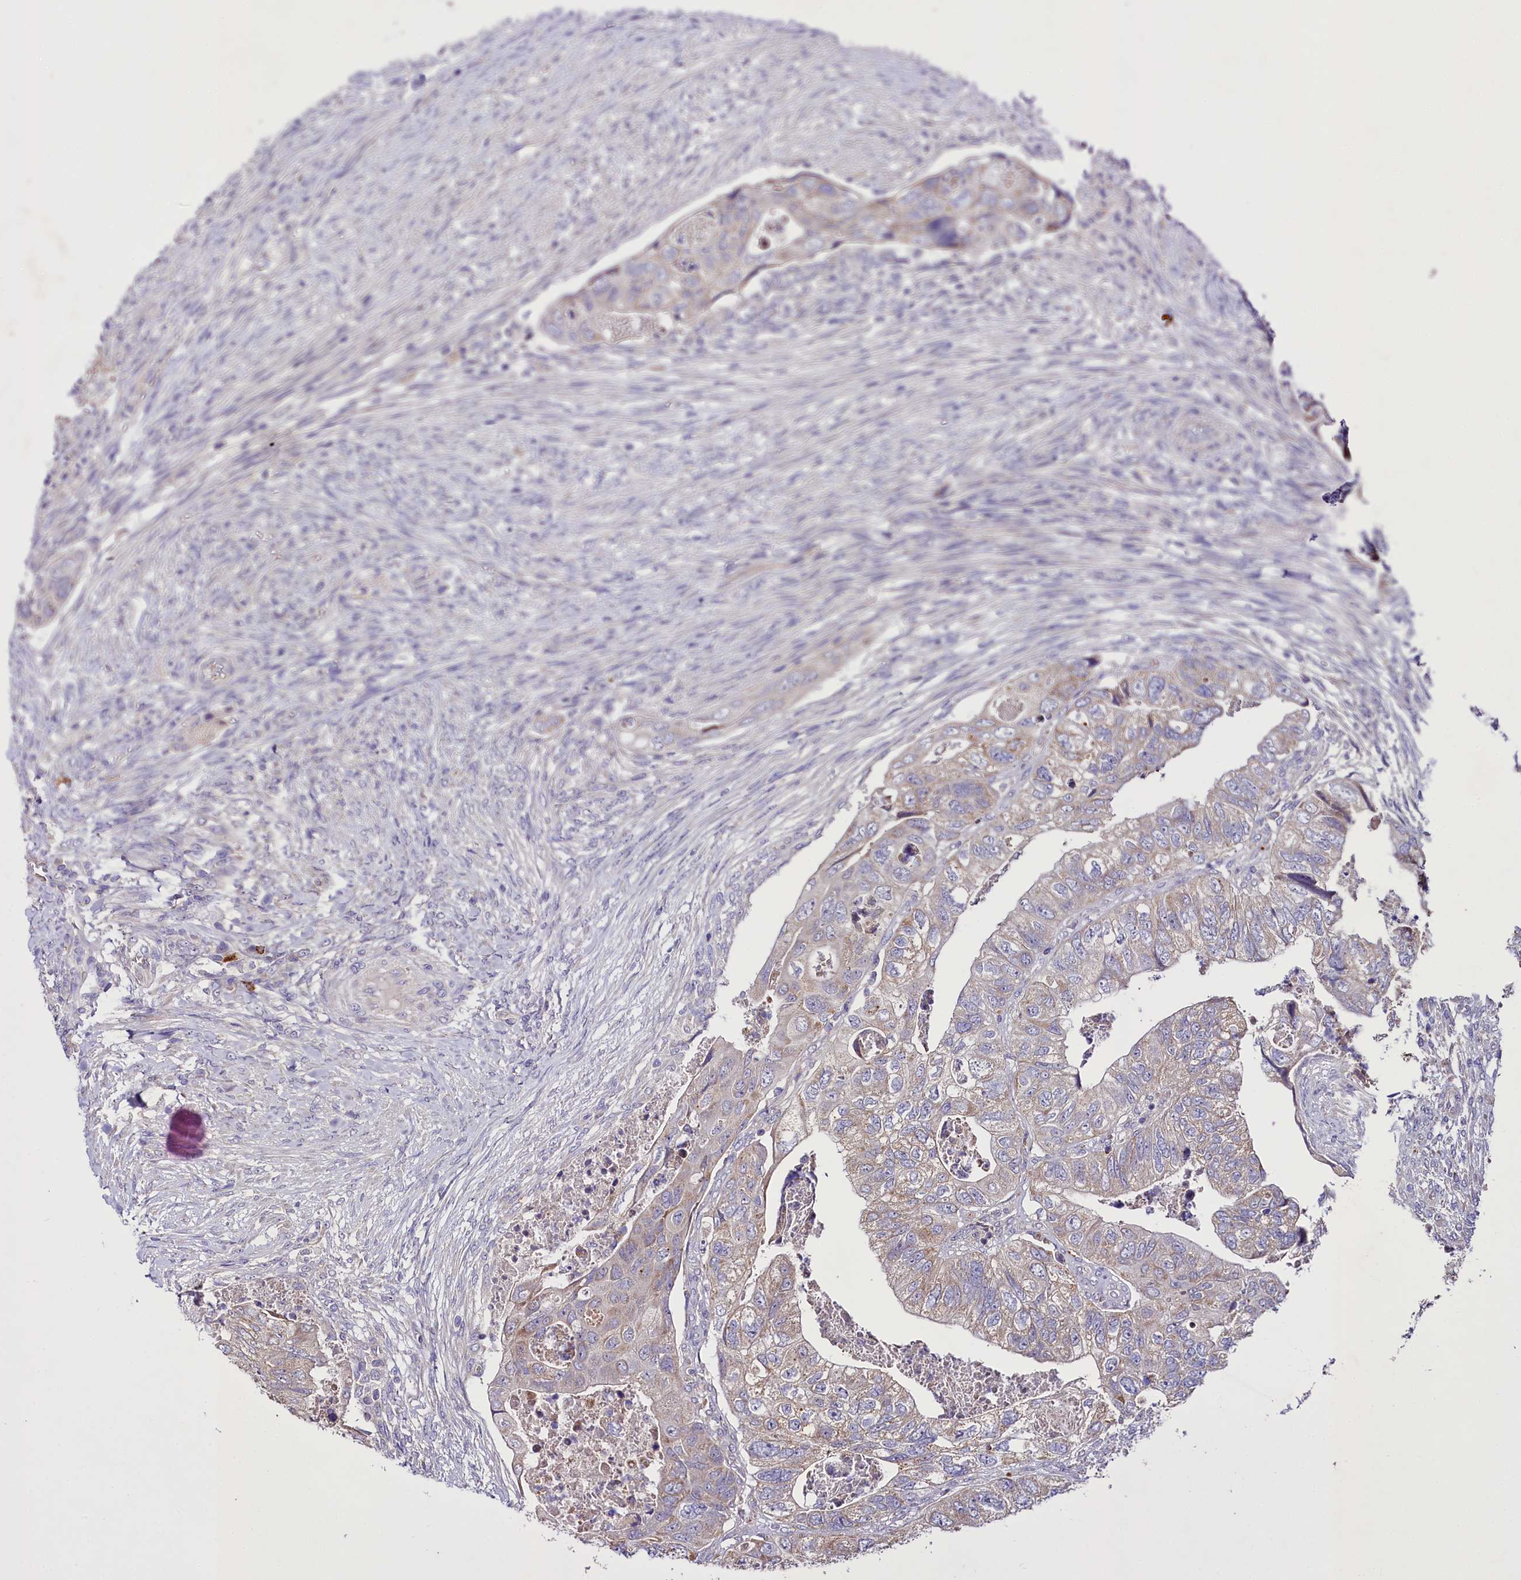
{"staining": {"intensity": "weak", "quantity": "<25%", "location": "cytoplasmic/membranous"}, "tissue": "colorectal cancer", "cell_type": "Tumor cells", "image_type": "cancer", "snomed": [{"axis": "morphology", "description": "Adenocarcinoma, NOS"}, {"axis": "topography", "description": "Rectum"}], "caption": "Immunohistochemical staining of human adenocarcinoma (colorectal) shows no significant positivity in tumor cells. The staining is performed using DAB (3,3'-diaminobenzidine) brown chromogen with nuclei counter-stained in using hematoxylin.", "gene": "ZNF45", "patient": {"sex": "male", "age": 63}}